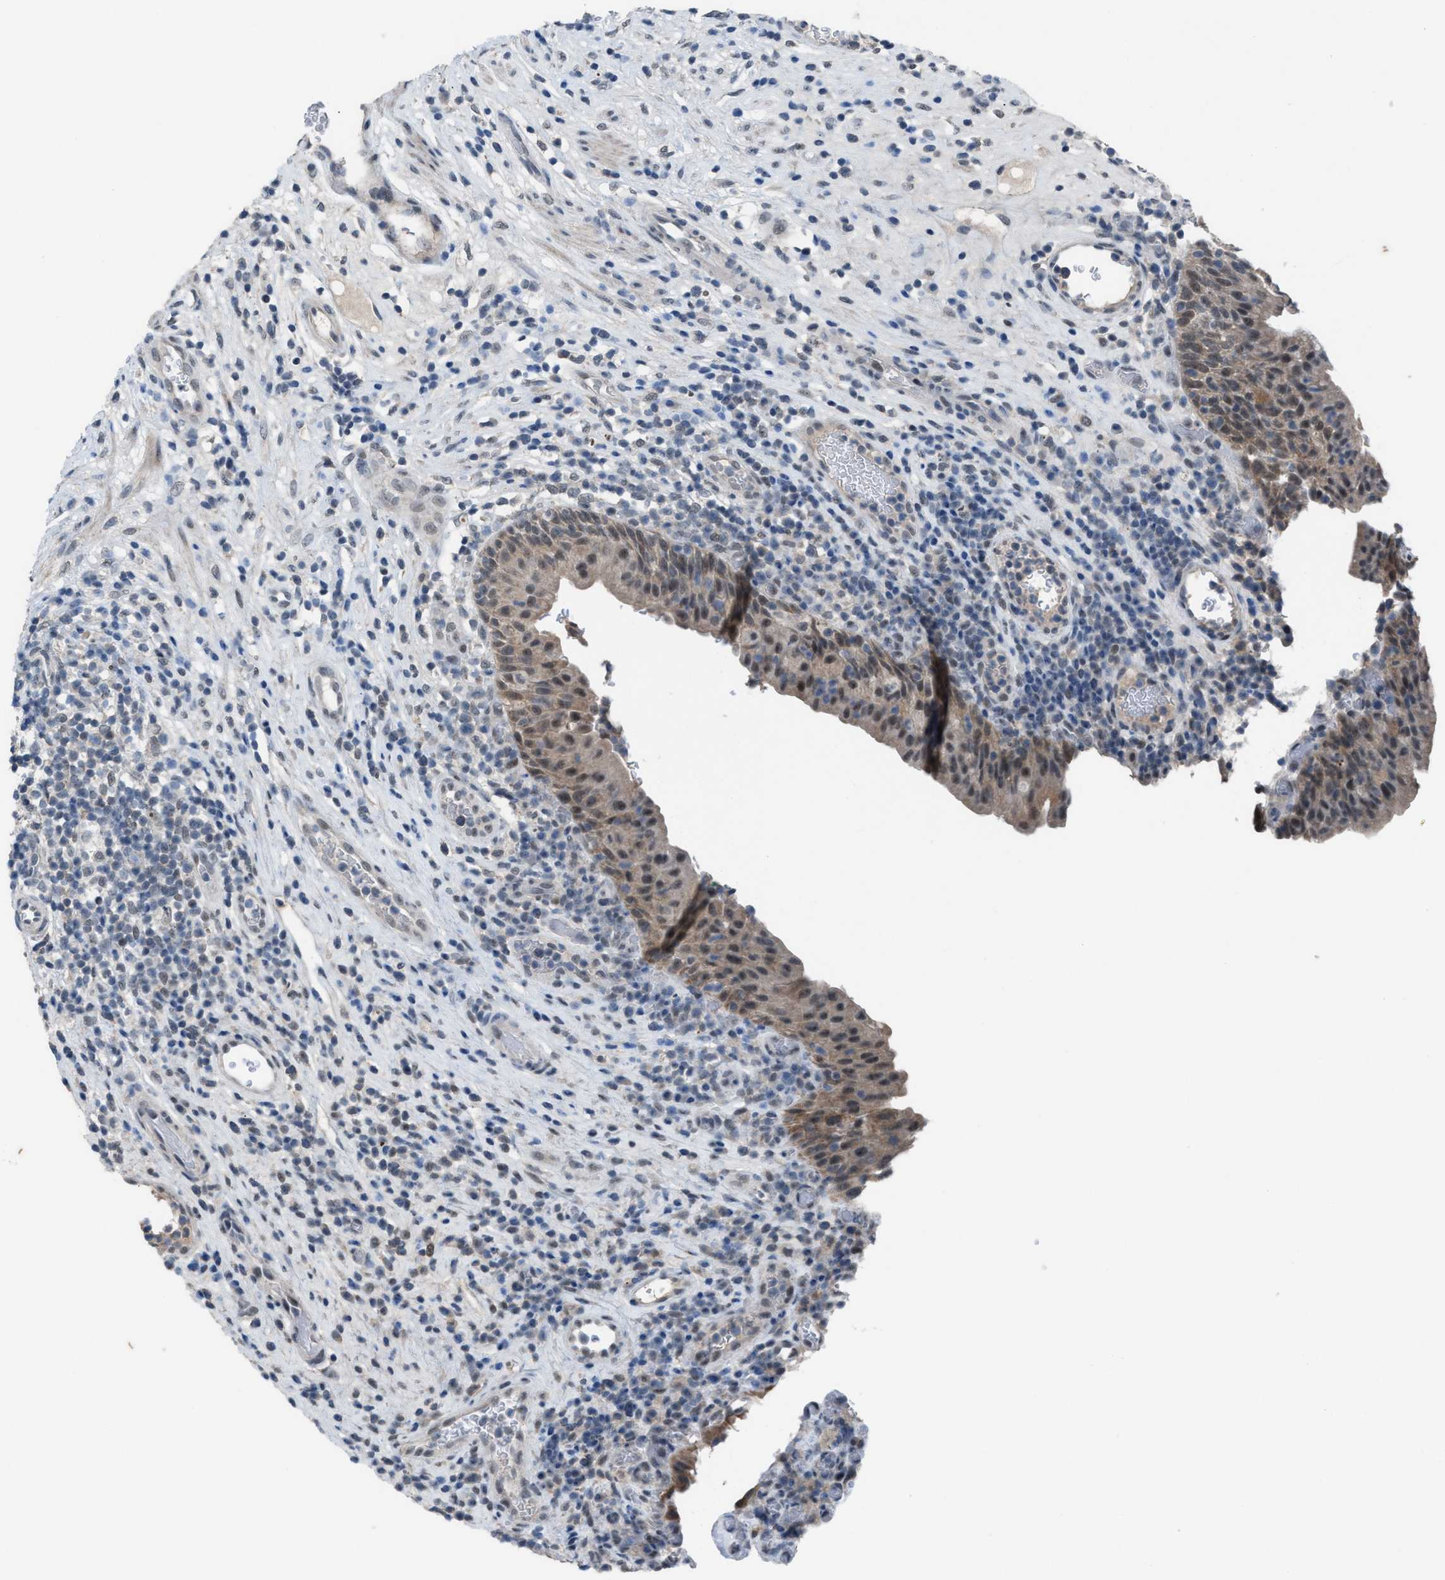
{"staining": {"intensity": "weak", "quantity": ">75%", "location": "nuclear"}, "tissue": "urothelial cancer", "cell_type": "Tumor cells", "image_type": "cancer", "snomed": [{"axis": "morphology", "description": "Urothelial carcinoma, High grade"}, {"axis": "topography", "description": "Urinary bladder"}], "caption": "Tumor cells reveal low levels of weak nuclear positivity in about >75% of cells in high-grade urothelial carcinoma.", "gene": "ANAPC11", "patient": {"sex": "male", "age": 74}}